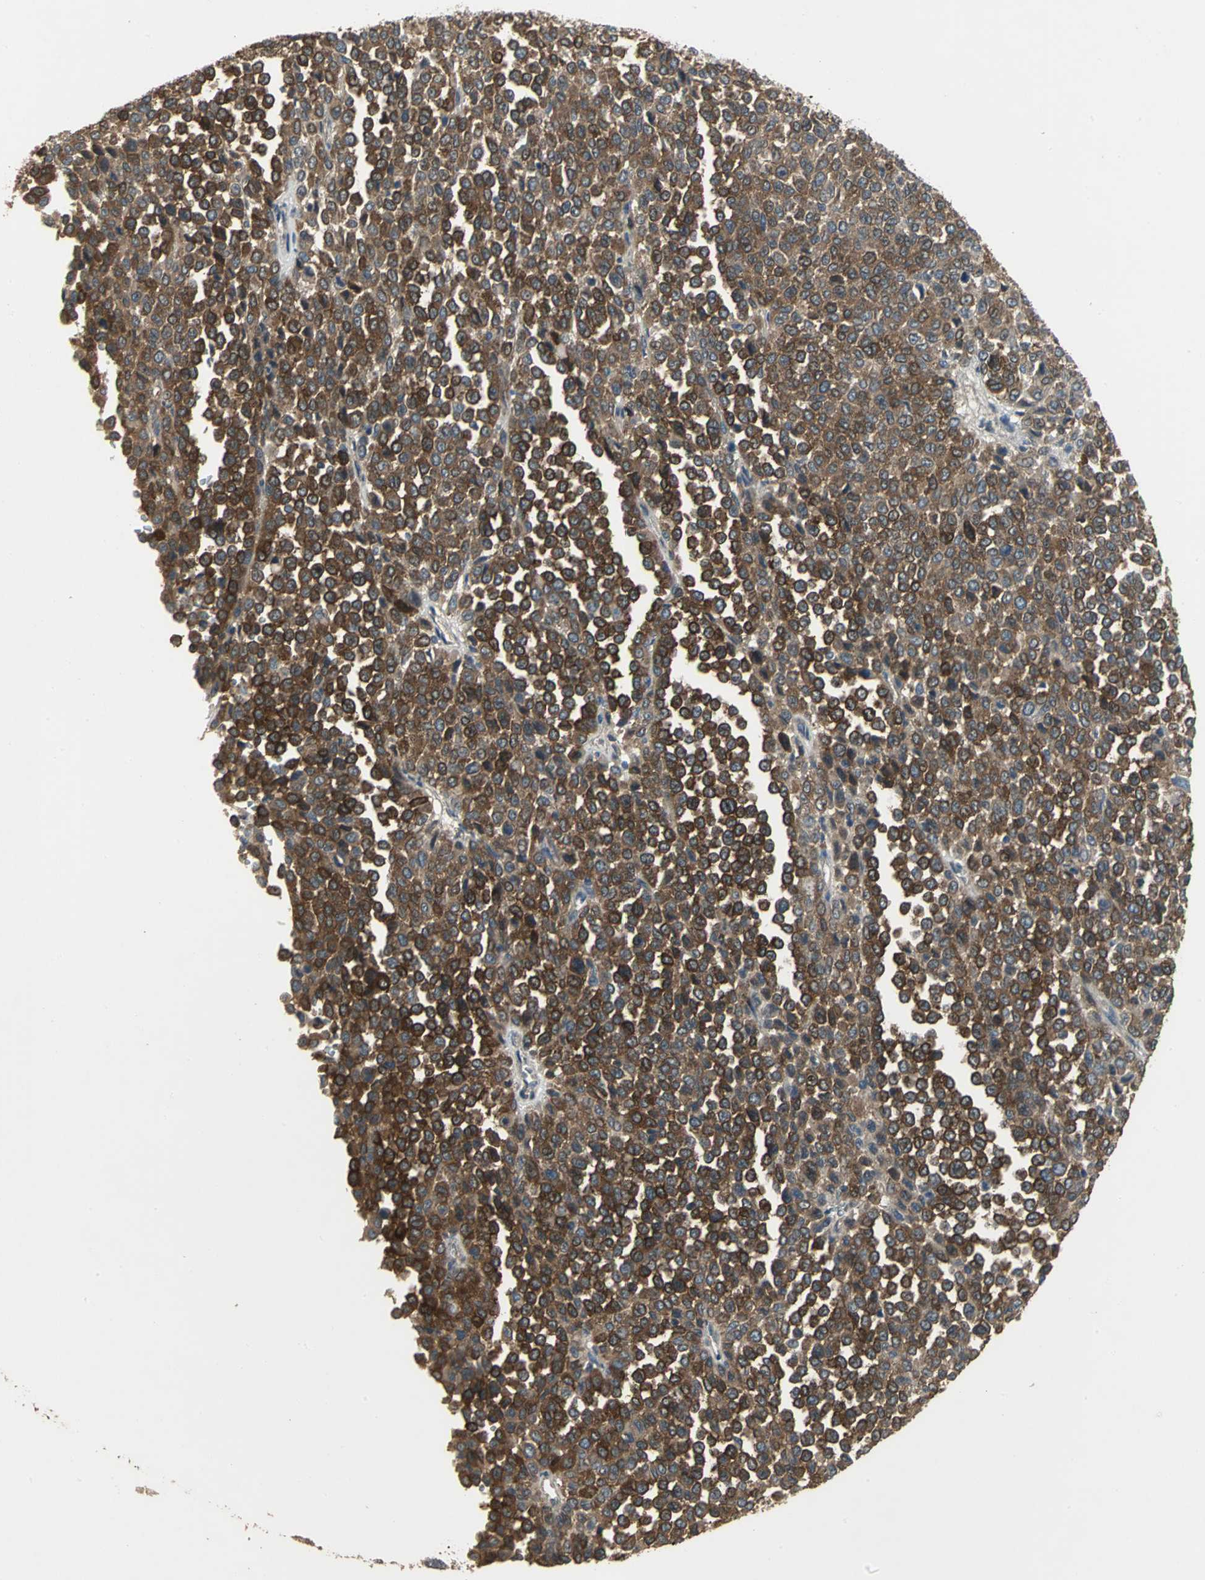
{"staining": {"intensity": "strong", "quantity": ">75%", "location": "cytoplasmic/membranous"}, "tissue": "melanoma", "cell_type": "Tumor cells", "image_type": "cancer", "snomed": [{"axis": "morphology", "description": "Malignant melanoma, Metastatic site"}, {"axis": "topography", "description": "Pancreas"}], "caption": "Tumor cells reveal strong cytoplasmic/membranous staining in about >75% of cells in melanoma. (DAB IHC with brightfield microscopy, high magnification).", "gene": "MET", "patient": {"sex": "female", "age": 30}}